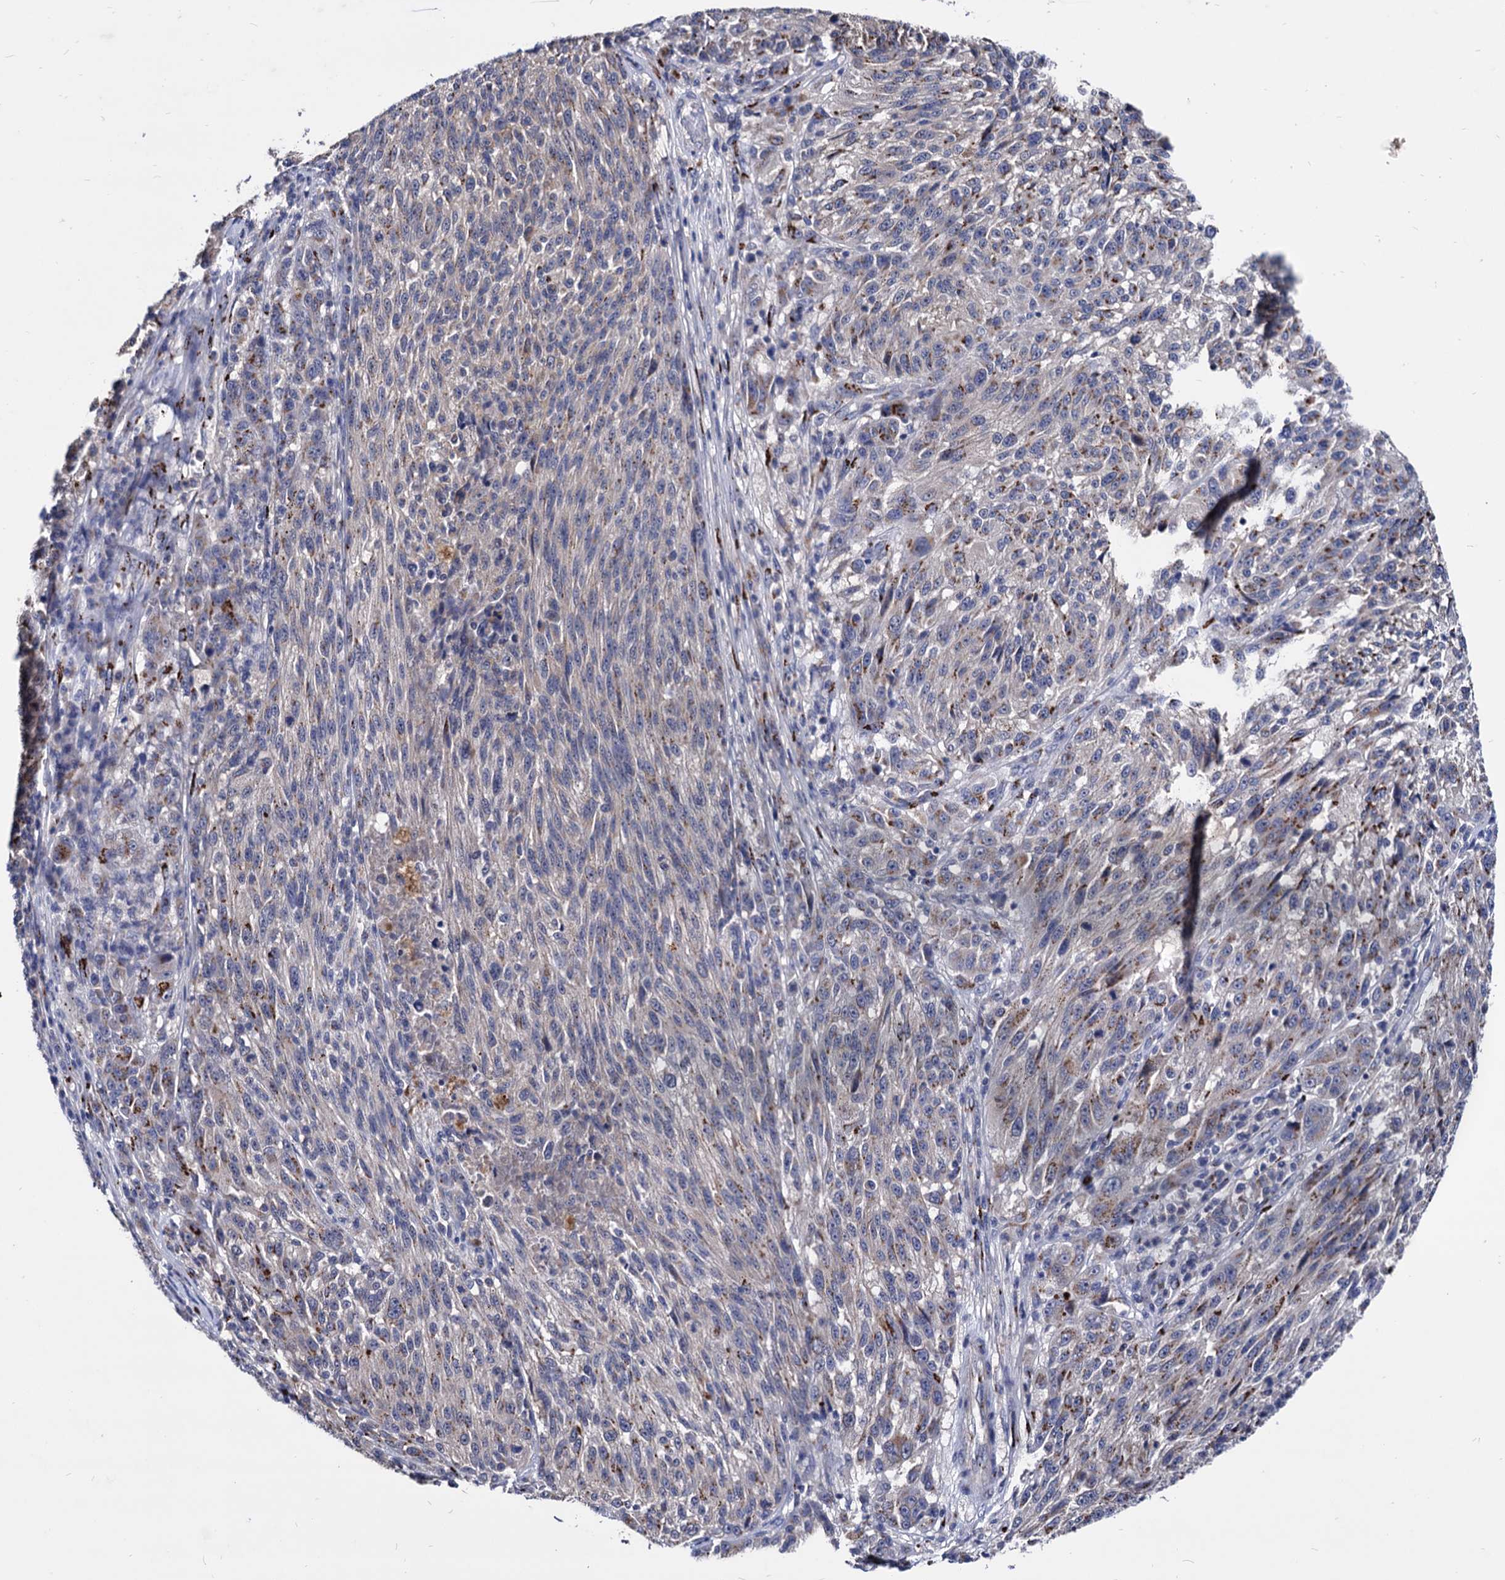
{"staining": {"intensity": "strong", "quantity": "25%-75%", "location": "cytoplasmic/membranous"}, "tissue": "melanoma", "cell_type": "Tumor cells", "image_type": "cancer", "snomed": [{"axis": "morphology", "description": "Malignant melanoma, NOS"}, {"axis": "topography", "description": "Skin"}], "caption": "IHC of malignant melanoma reveals high levels of strong cytoplasmic/membranous positivity in approximately 25%-75% of tumor cells.", "gene": "ESD", "patient": {"sex": "male", "age": 53}}